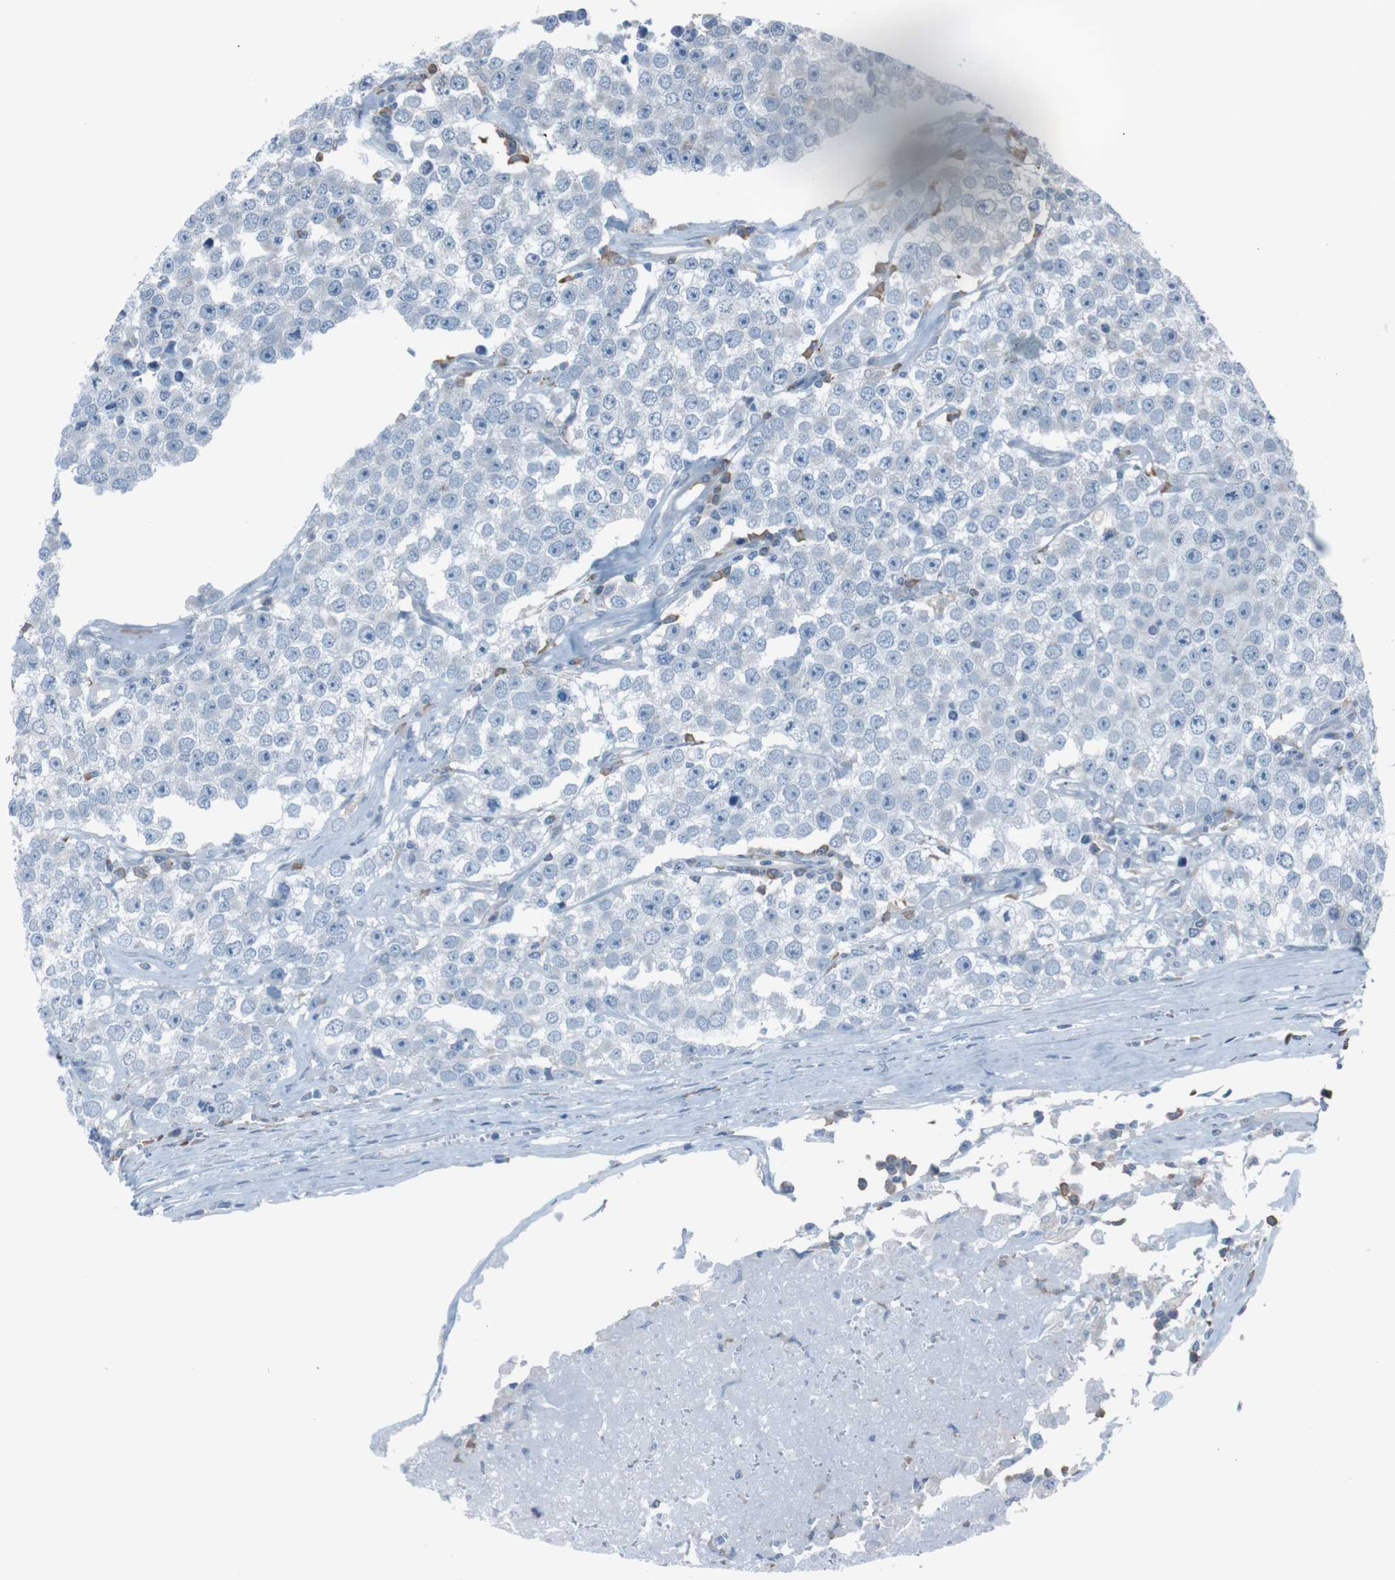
{"staining": {"intensity": "negative", "quantity": "none", "location": "none"}, "tissue": "testis cancer", "cell_type": "Tumor cells", "image_type": "cancer", "snomed": [{"axis": "morphology", "description": "Seminoma, NOS"}, {"axis": "morphology", "description": "Carcinoma, Embryonal, NOS"}, {"axis": "topography", "description": "Testis"}], "caption": "Immunohistochemistry image of neoplastic tissue: embryonal carcinoma (testis) stained with DAB demonstrates no significant protein expression in tumor cells.", "gene": "SIGMAR1", "patient": {"sex": "male", "age": 52}}